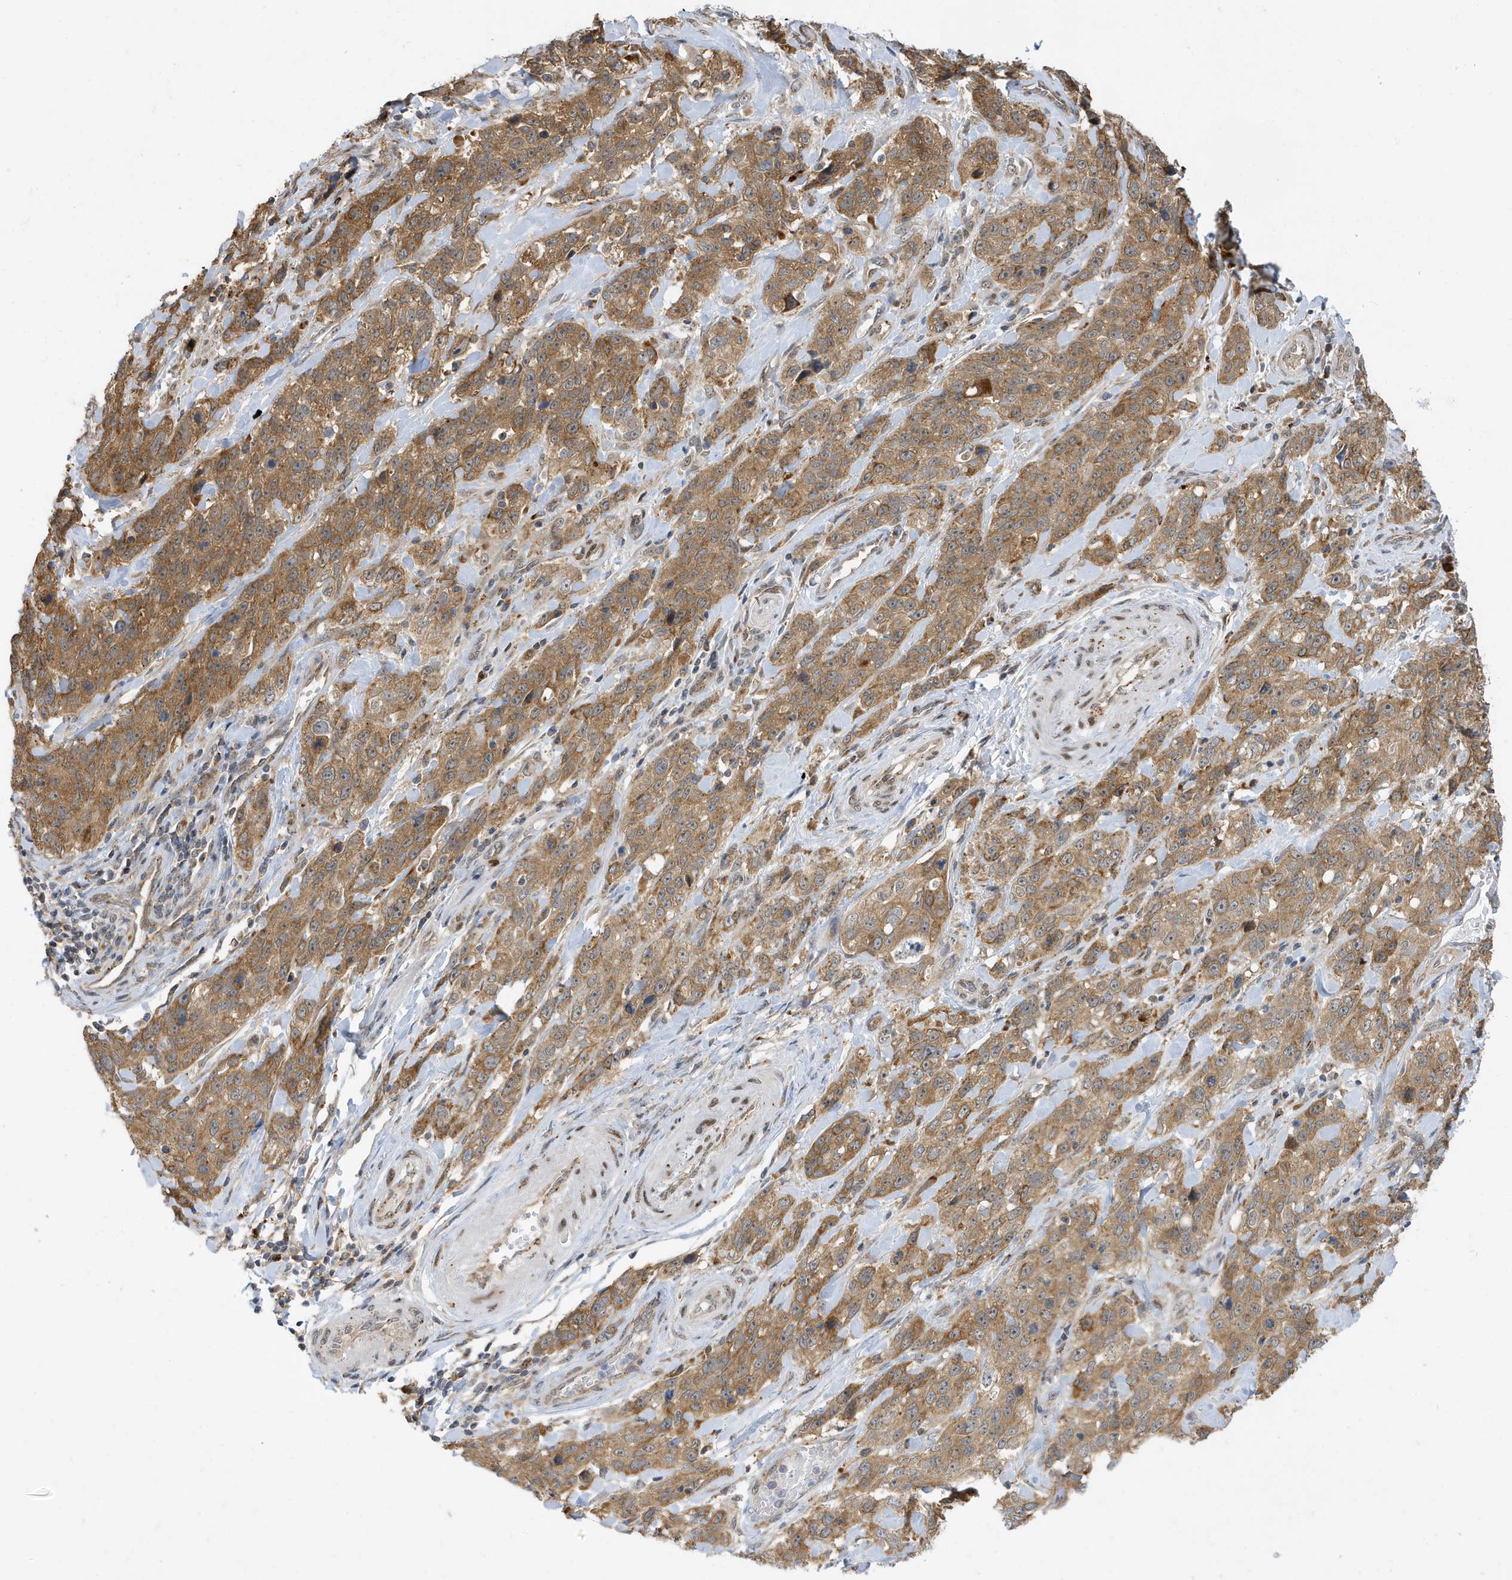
{"staining": {"intensity": "moderate", "quantity": ">75%", "location": "cytoplasmic/membranous"}, "tissue": "stomach cancer", "cell_type": "Tumor cells", "image_type": "cancer", "snomed": [{"axis": "morphology", "description": "Normal tissue, NOS"}, {"axis": "morphology", "description": "Adenocarcinoma, NOS"}, {"axis": "topography", "description": "Lymph node"}, {"axis": "topography", "description": "Stomach"}], "caption": "Protein expression by immunohistochemistry demonstrates moderate cytoplasmic/membranous expression in approximately >75% of tumor cells in stomach adenocarcinoma.", "gene": "ZNF507", "patient": {"sex": "male", "age": 48}}